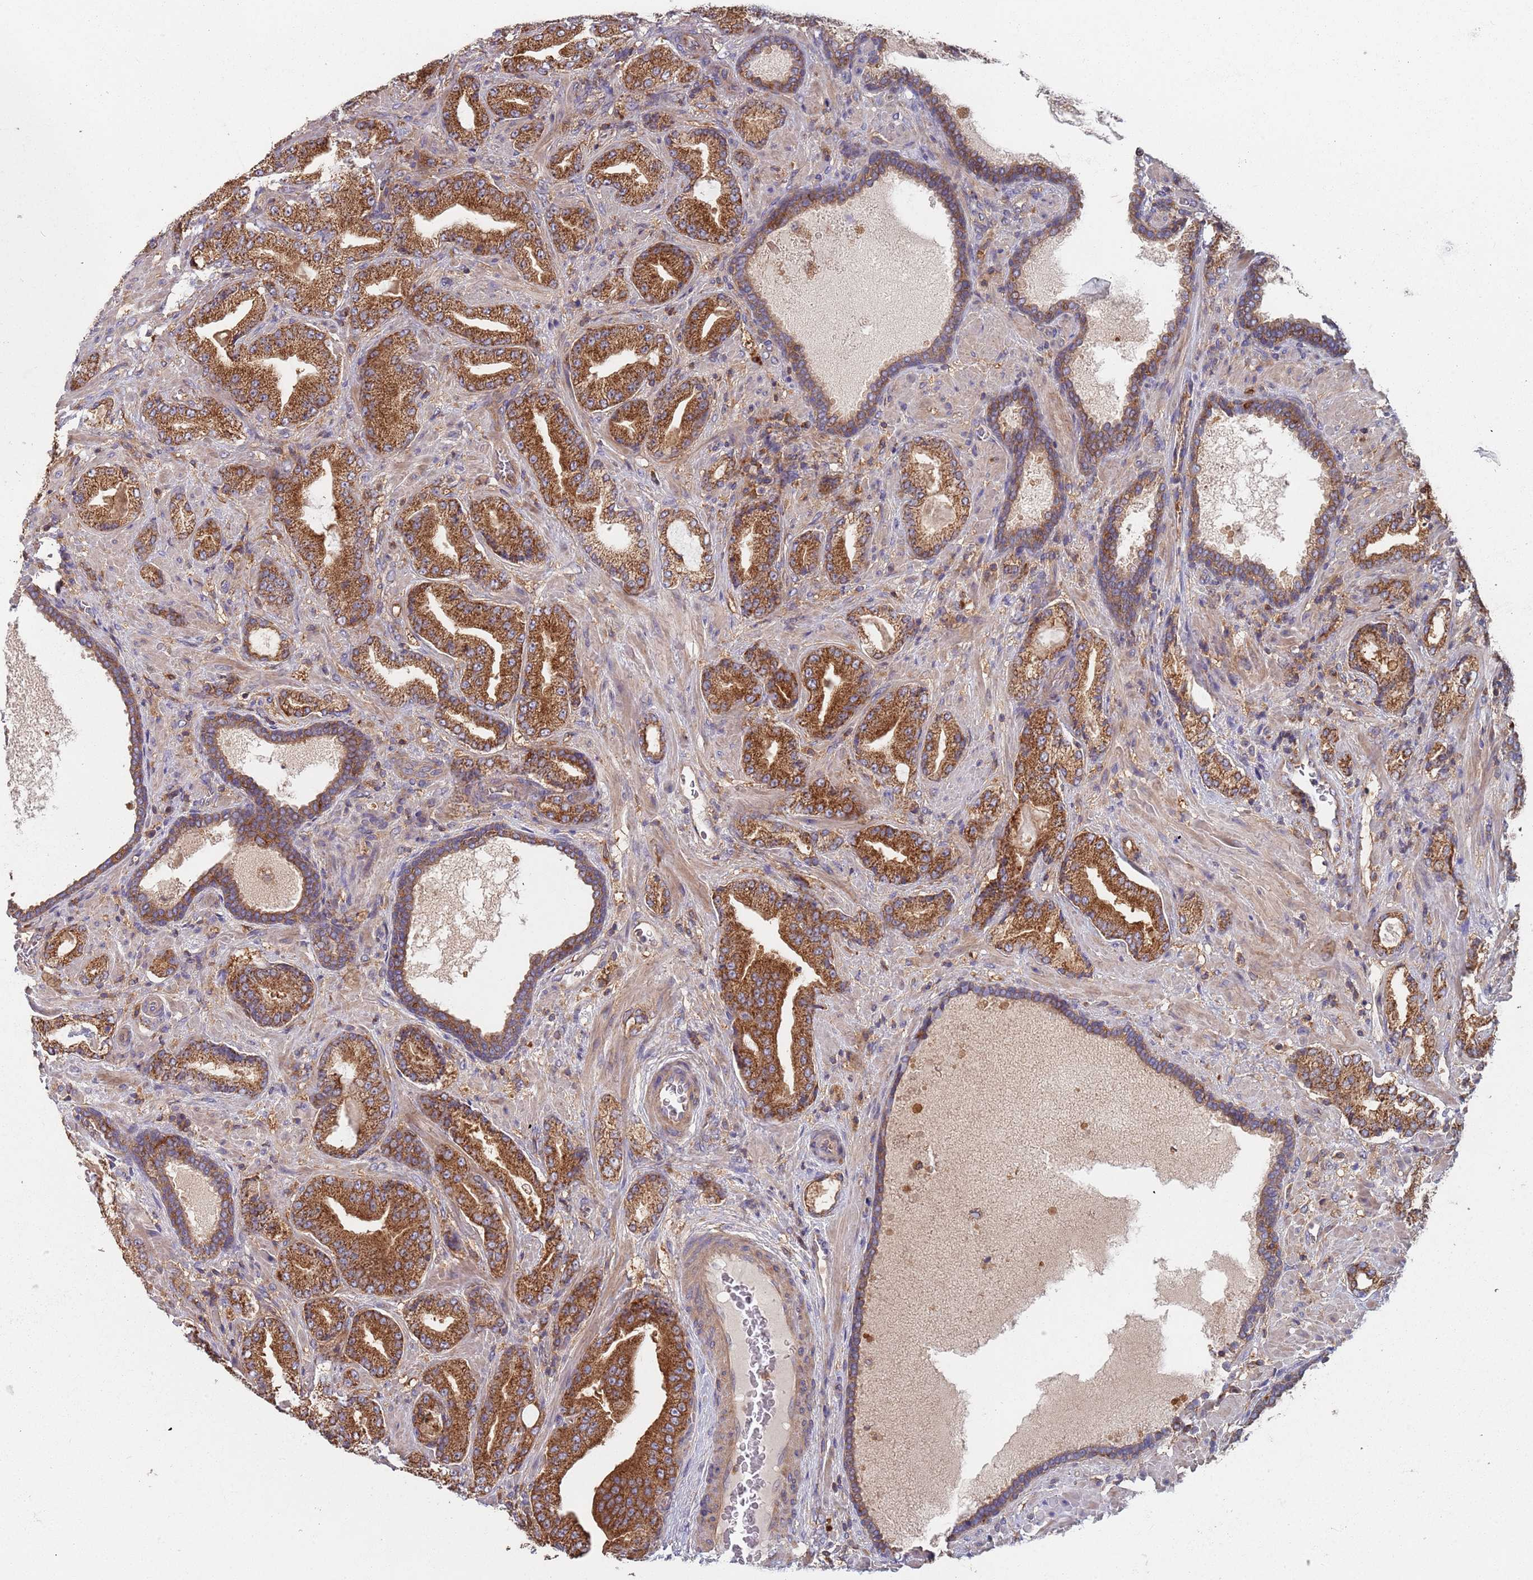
{"staining": {"intensity": "strong", "quantity": ">75%", "location": "cytoplasmic/membranous"}, "tissue": "prostate cancer", "cell_type": "Tumor cells", "image_type": "cancer", "snomed": [{"axis": "morphology", "description": "Adenocarcinoma, High grade"}, {"axis": "topography", "description": "Prostate"}], "caption": "An IHC micrograph of tumor tissue is shown. Protein staining in brown highlights strong cytoplasmic/membranous positivity in prostate cancer within tumor cells.", "gene": "GDI2", "patient": {"sex": "male", "age": 68}}